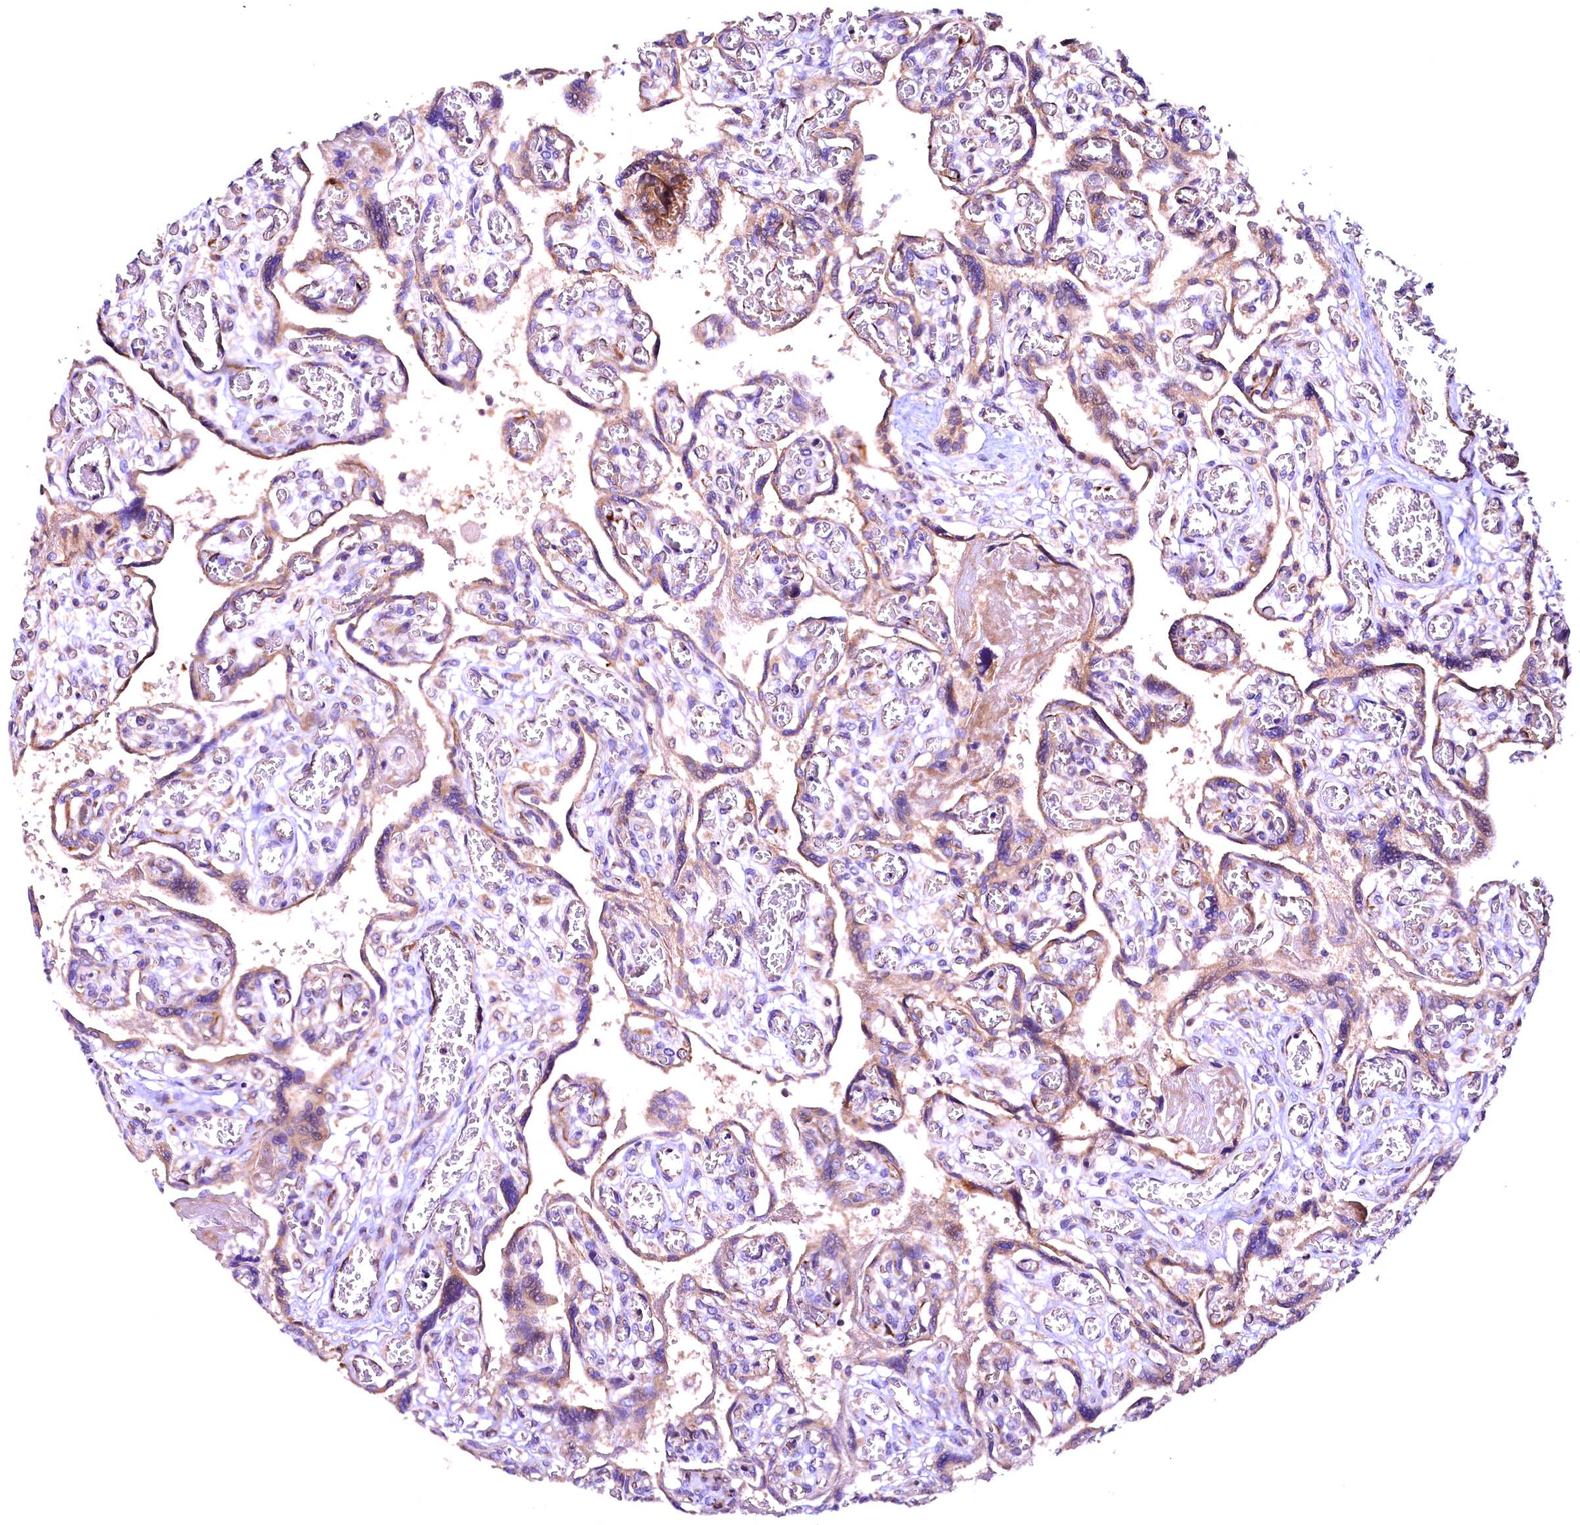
{"staining": {"intensity": "moderate", "quantity": "25%-75%", "location": "cytoplasmic/membranous"}, "tissue": "placenta", "cell_type": "Trophoblastic cells", "image_type": "normal", "snomed": [{"axis": "morphology", "description": "Normal tissue, NOS"}, {"axis": "topography", "description": "Placenta"}], "caption": "Immunohistochemical staining of normal human placenta displays moderate cytoplasmic/membranous protein staining in approximately 25%-75% of trophoblastic cells.", "gene": "RPUSD2", "patient": {"sex": "female", "age": 39}}